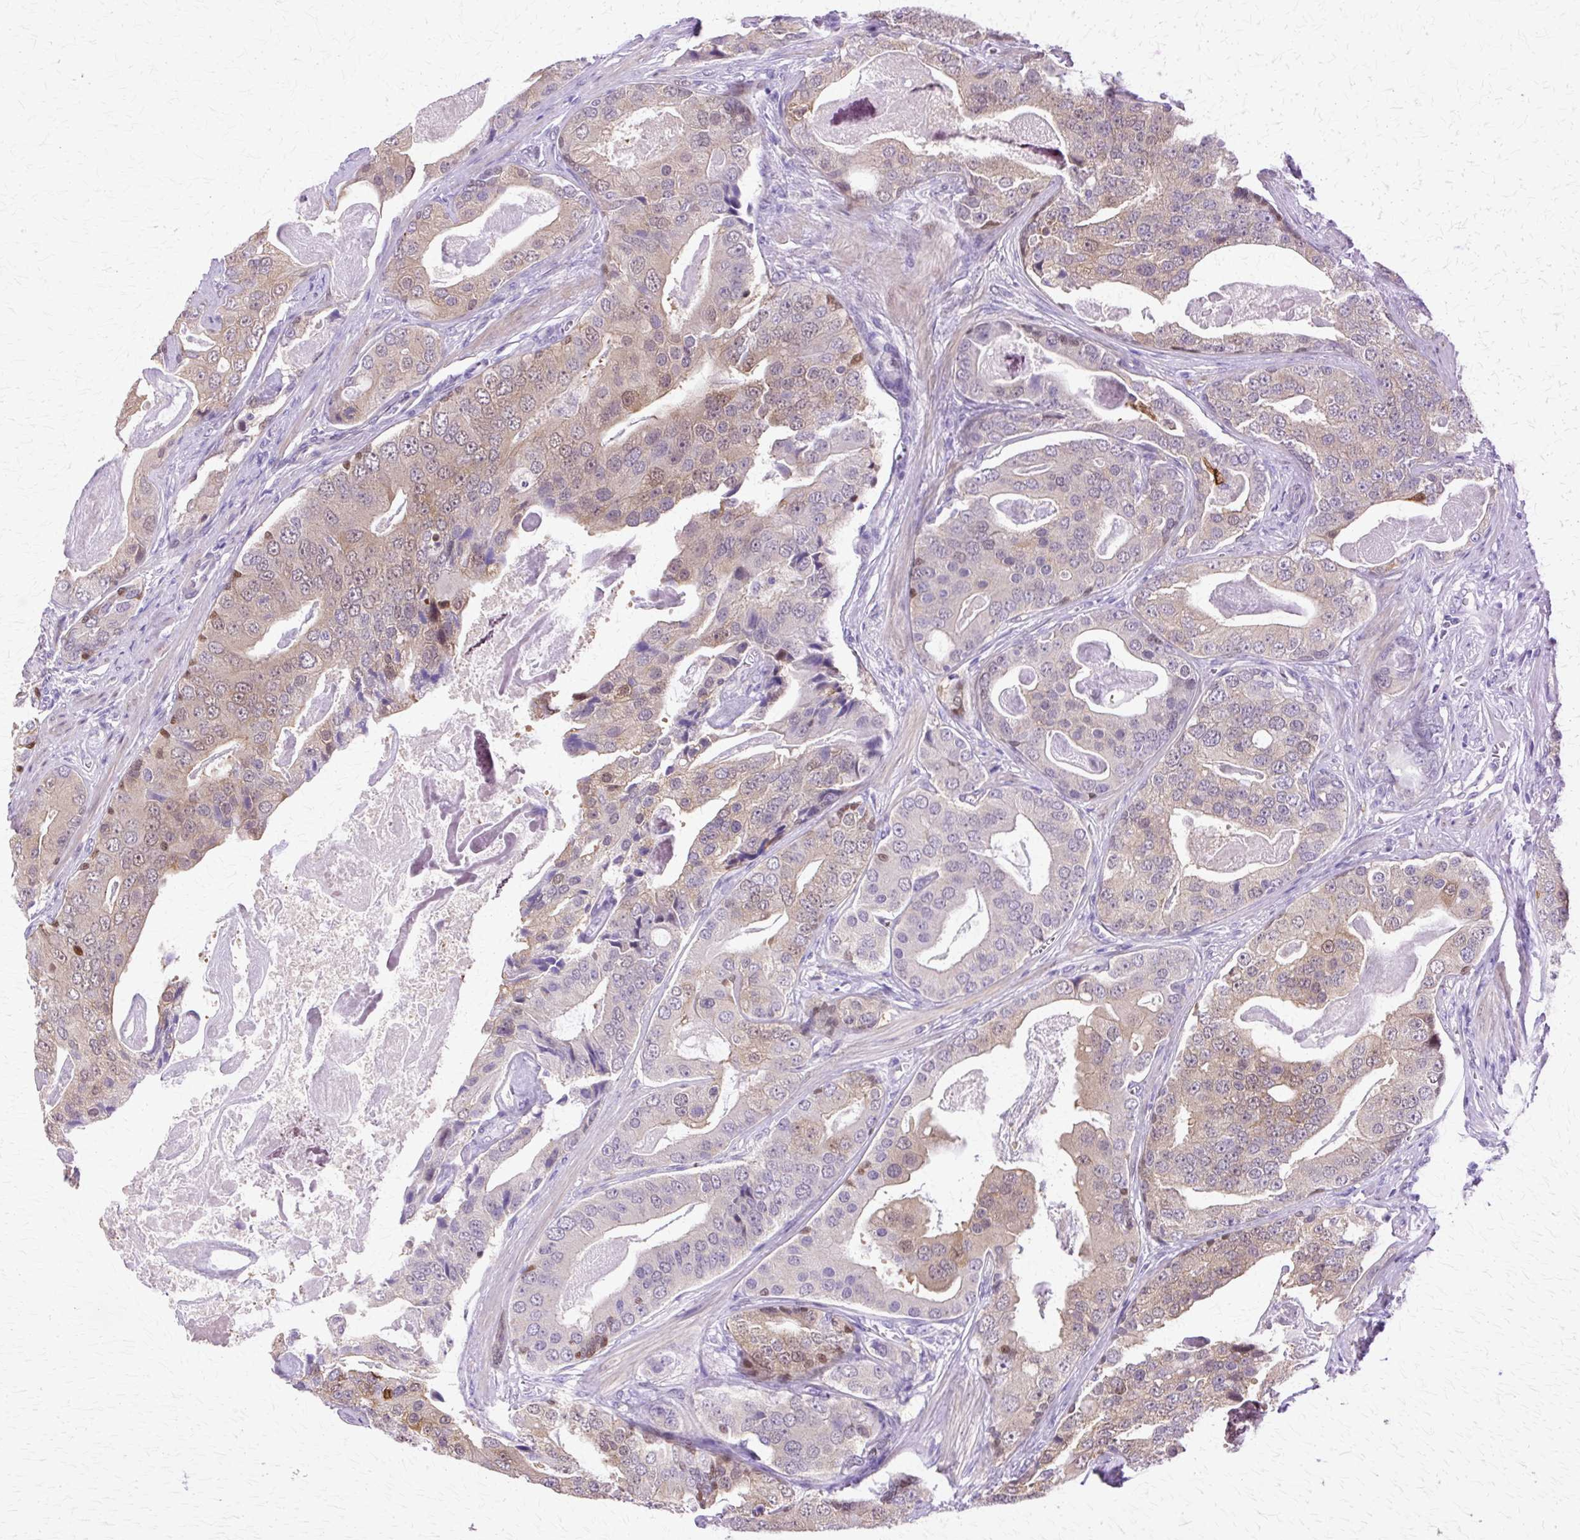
{"staining": {"intensity": "moderate", "quantity": "<25%", "location": "nuclear"}, "tissue": "prostate cancer", "cell_type": "Tumor cells", "image_type": "cancer", "snomed": [{"axis": "morphology", "description": "Adenocarcinoma, High grade"}, {"axis": "topography", "description": "Prostate"}], "caption": "Brown immunohistochemical staining in prostate cancer (high-grade adenocarcinoma) displays moderate nuclear expression in approximately <25% of tumor cells.", "gene": "HSPA8", "patient": {"sex": "male", "age": 71}}